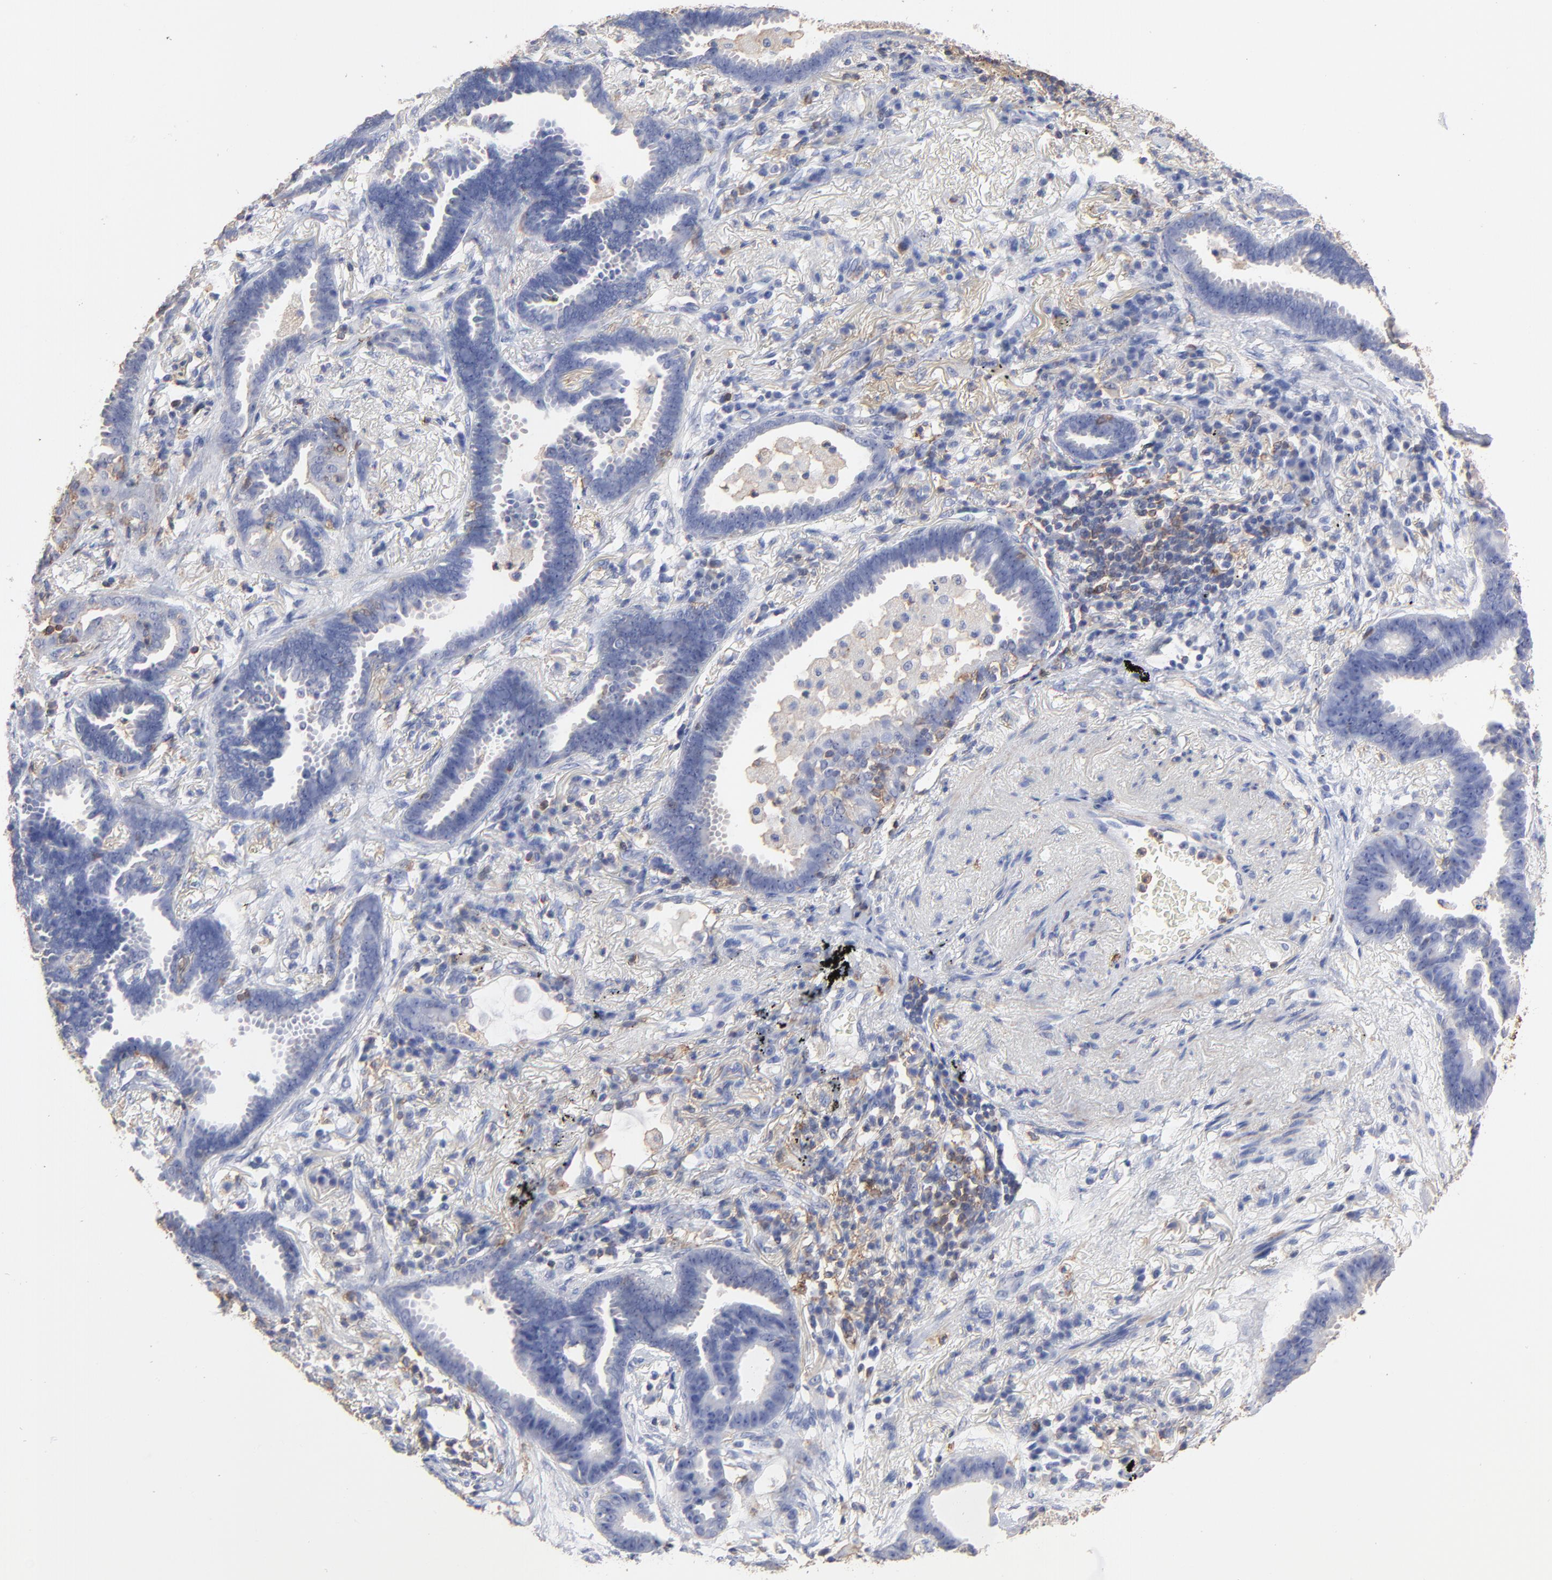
{"staining": {"intensity": "negative", "quantity": "none", "location": "none"}, "tissue": "lung cancer", "cell_type": "Tumor cells", "image_type": "cancer", "snomed": [{"axis": "morphology", "description": "Adenocarcinoma, NOS"}, {"axis": "topography", "description": "Lung"}], "caption": "This is an immunohistochemistry histopathology image of lung adenocarcinoma. There is no staining in tumor cells.", "gene": "ASL", "patient": {"sex": "female", "age": 64}}